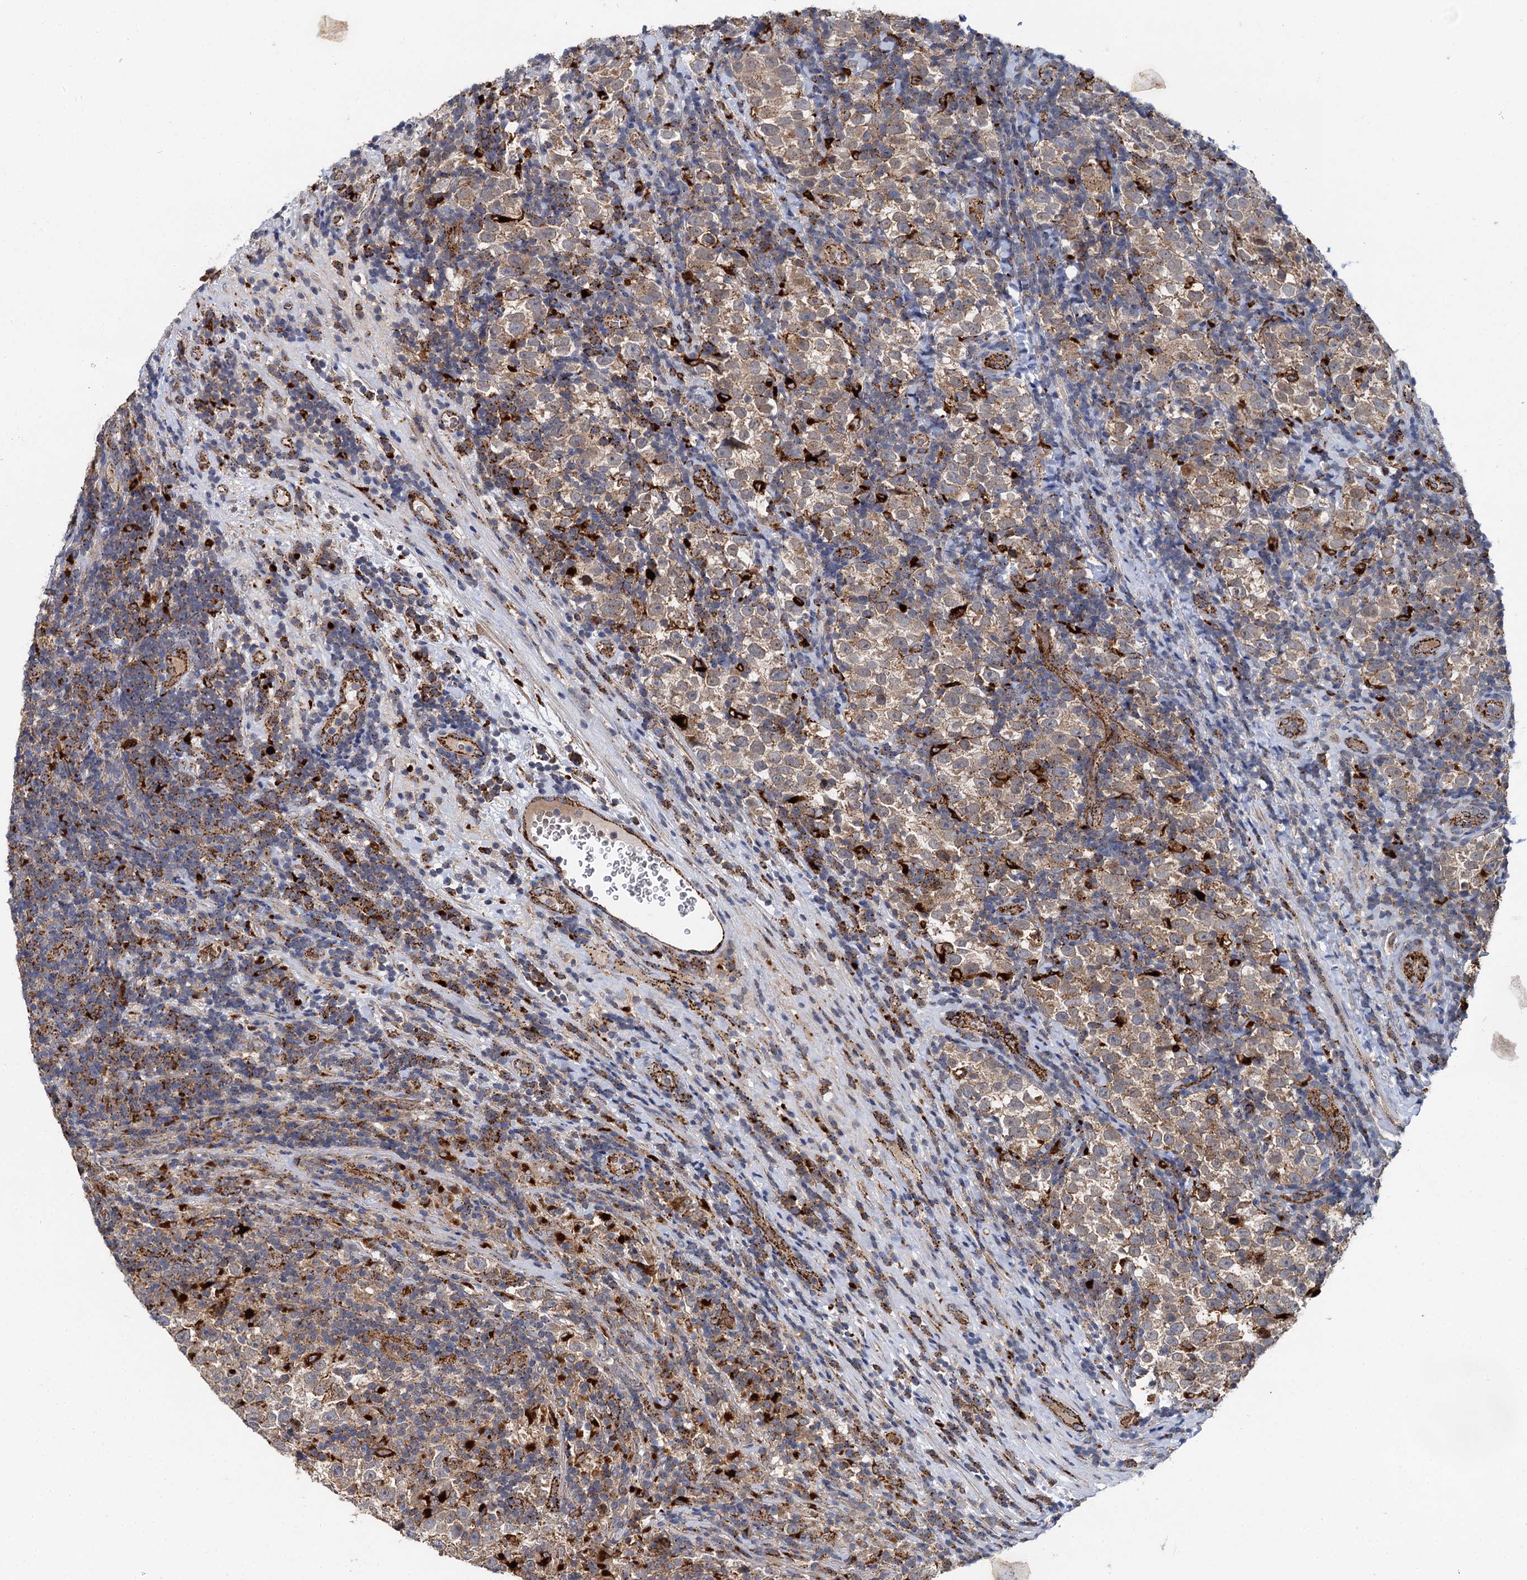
{"staining": {"intensity": "moderate", "quantity": ">75%", "location": "cytoplasmic/membranous"}, "tissue": "testis cancer", "cell_type": "Tumor cells", "image_type": "cancer", "snomed": [{"axis": "morphology", "description": "Normal tissue, NOS"}, {"axis": "morphology", "description": "Seminoma, NOS"}, {"axis": "topography", "description": "Testis"}], "caption": "Moderate cytoplasmic/membranous positivity is present in approximately >75% of tumor cells in testis seminoma.", "gene": "GBA1", "patient": {"sex": "male", "age": 43}}